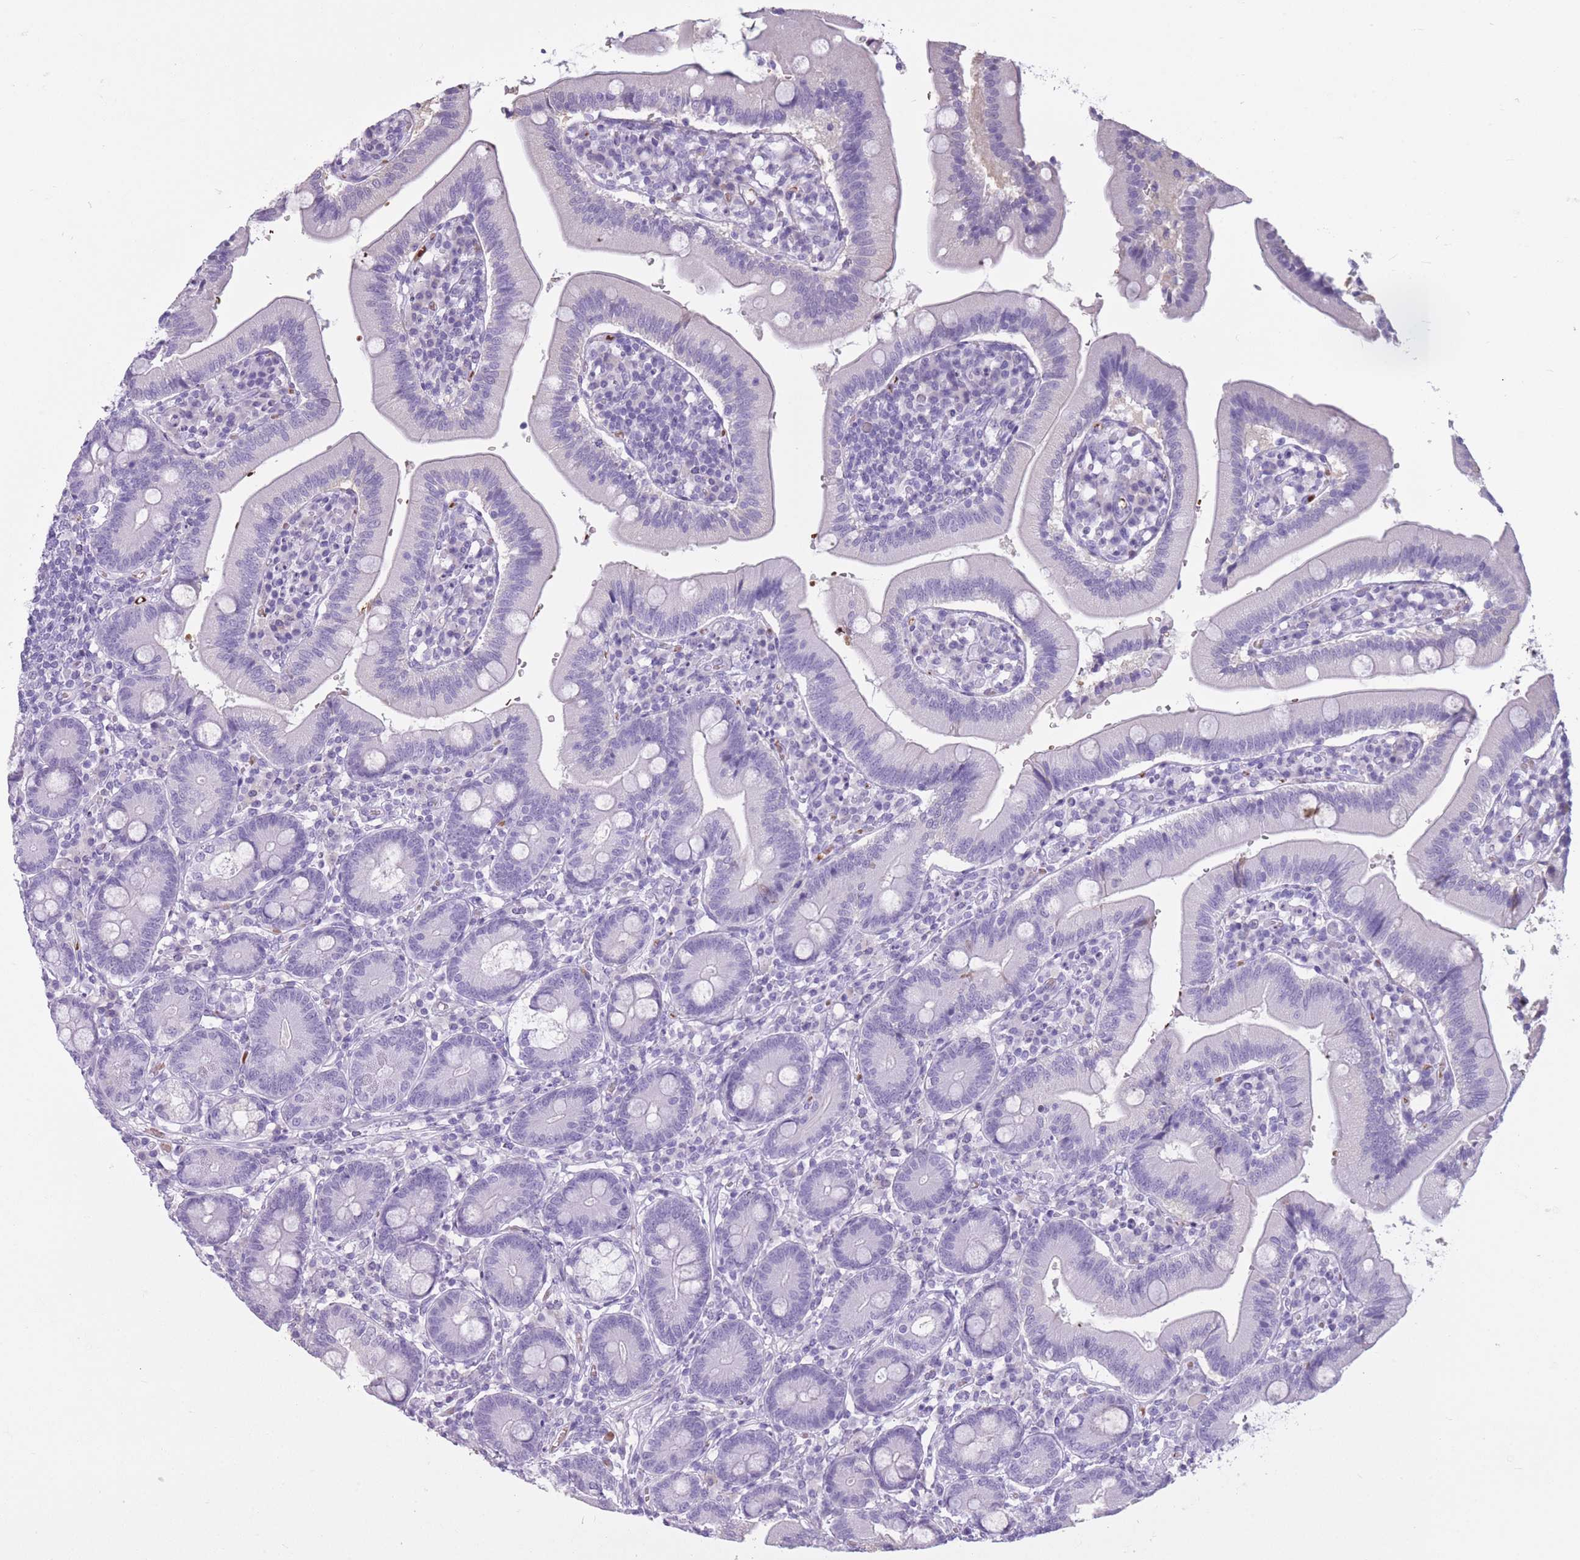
{"staining": {"intensity": "negative", "quantity": "none", "location": "none"}, "tissue": "duodenum", "cell_type": "Glandular cells", "image_type": "normal", "snomed": [{"axis": "morphology", "description": "Normal tissue, NOS"}, {"axis": "topography", "description": "Duodenum"}], "caption": "A high-resolution histopathology image shows IHC staining of benign duodenum, which exhibits no significant expression in glandular cells.", "gene": "OR7C1", "patient": {"sex": "female", "age": 67}}